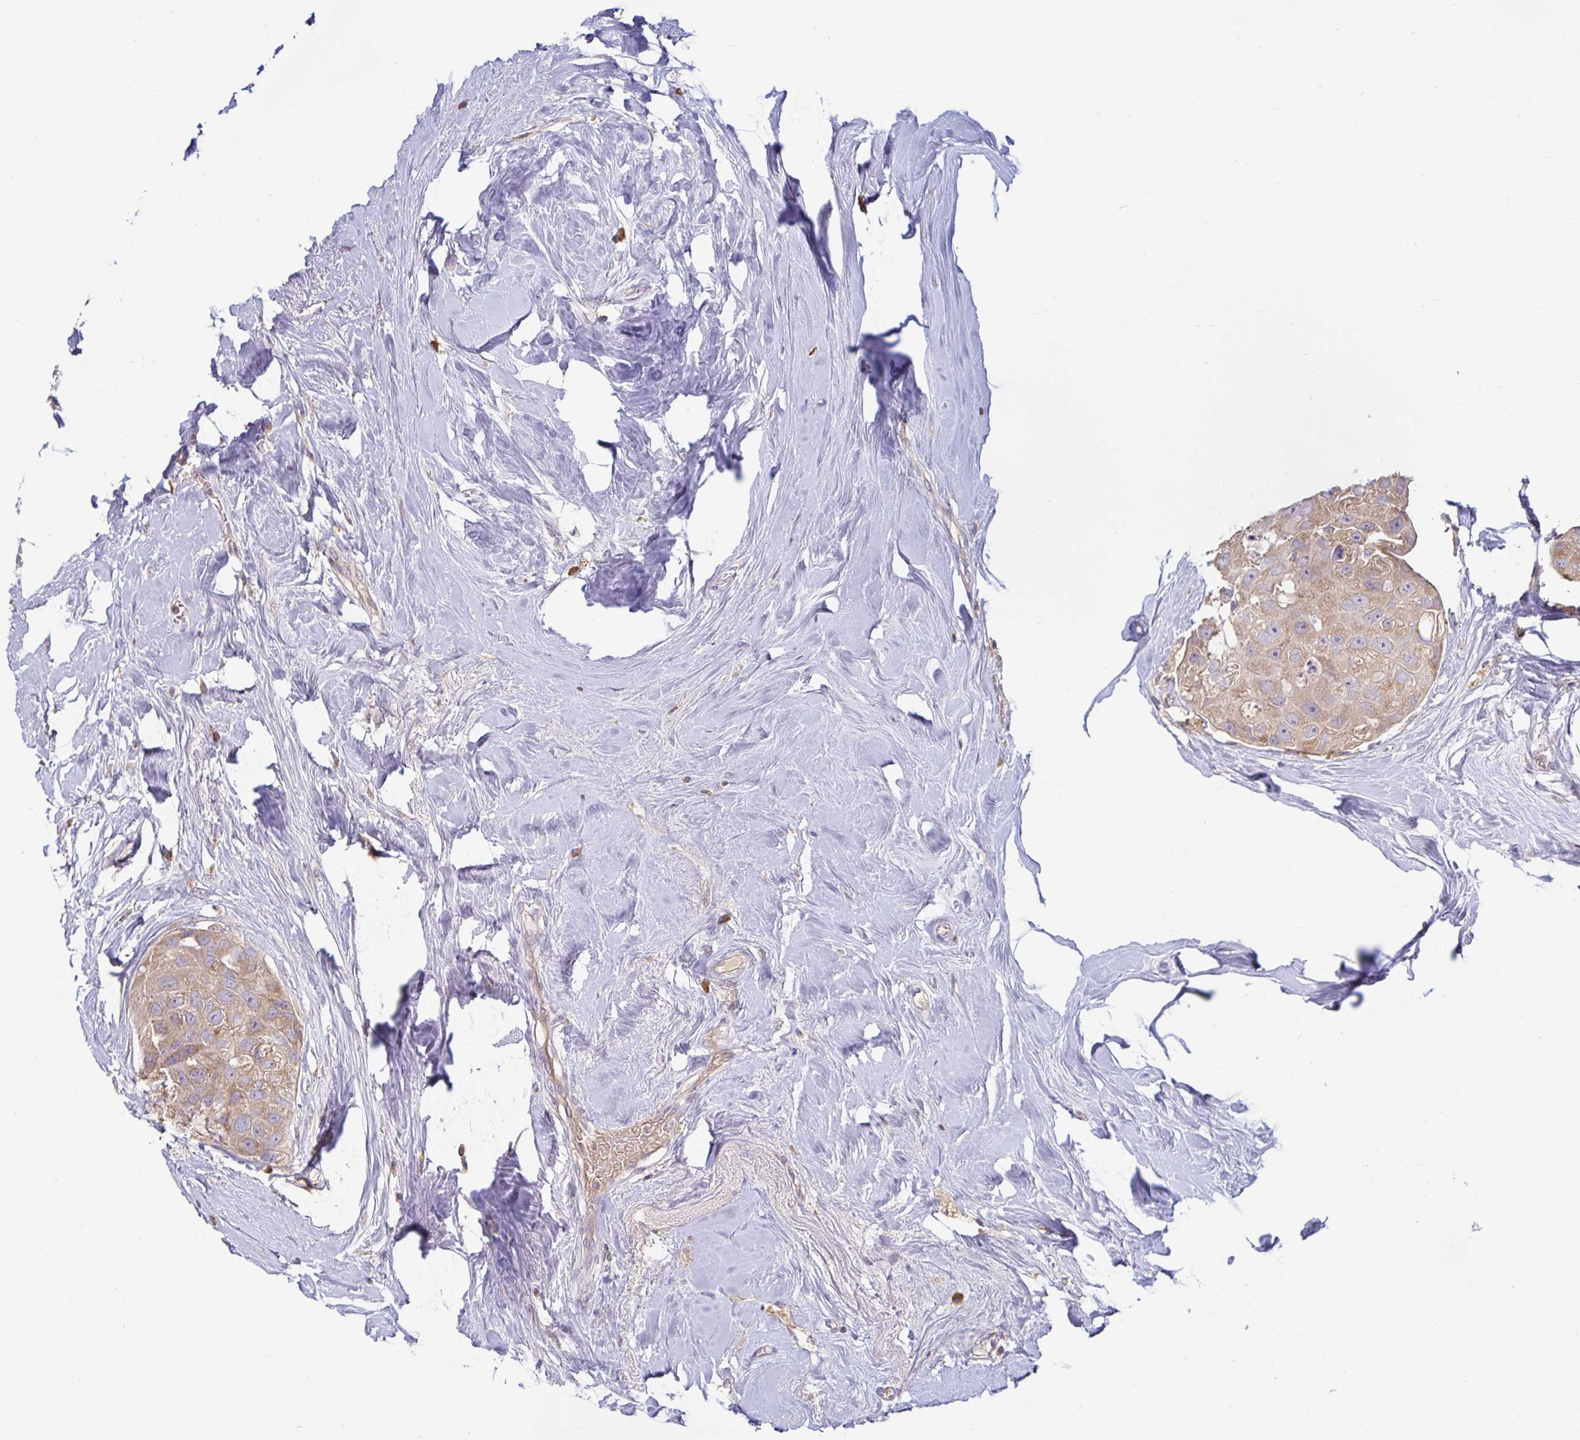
{"staining": {"intensity": "weak", "quantity": ">75%", "location": "cytoplasmic/membranous"}, "tissue": "breast cancer", "cell_type": "Tumor cells", "image_type": "cancer", "snomed": [{"axis": "morphology", "description": "Duct carcinoma"}, {"axis": "topography", "description": "Breast"}], "caption": "Immunohistochemical staining of breast cancer (invasive ductal carcinoma) shows weak cytoplasmic/membranous protein staining in about >75% of tumor cells.", "gene": "LARP1", "patient": {"sex": "female", "age": 43}}